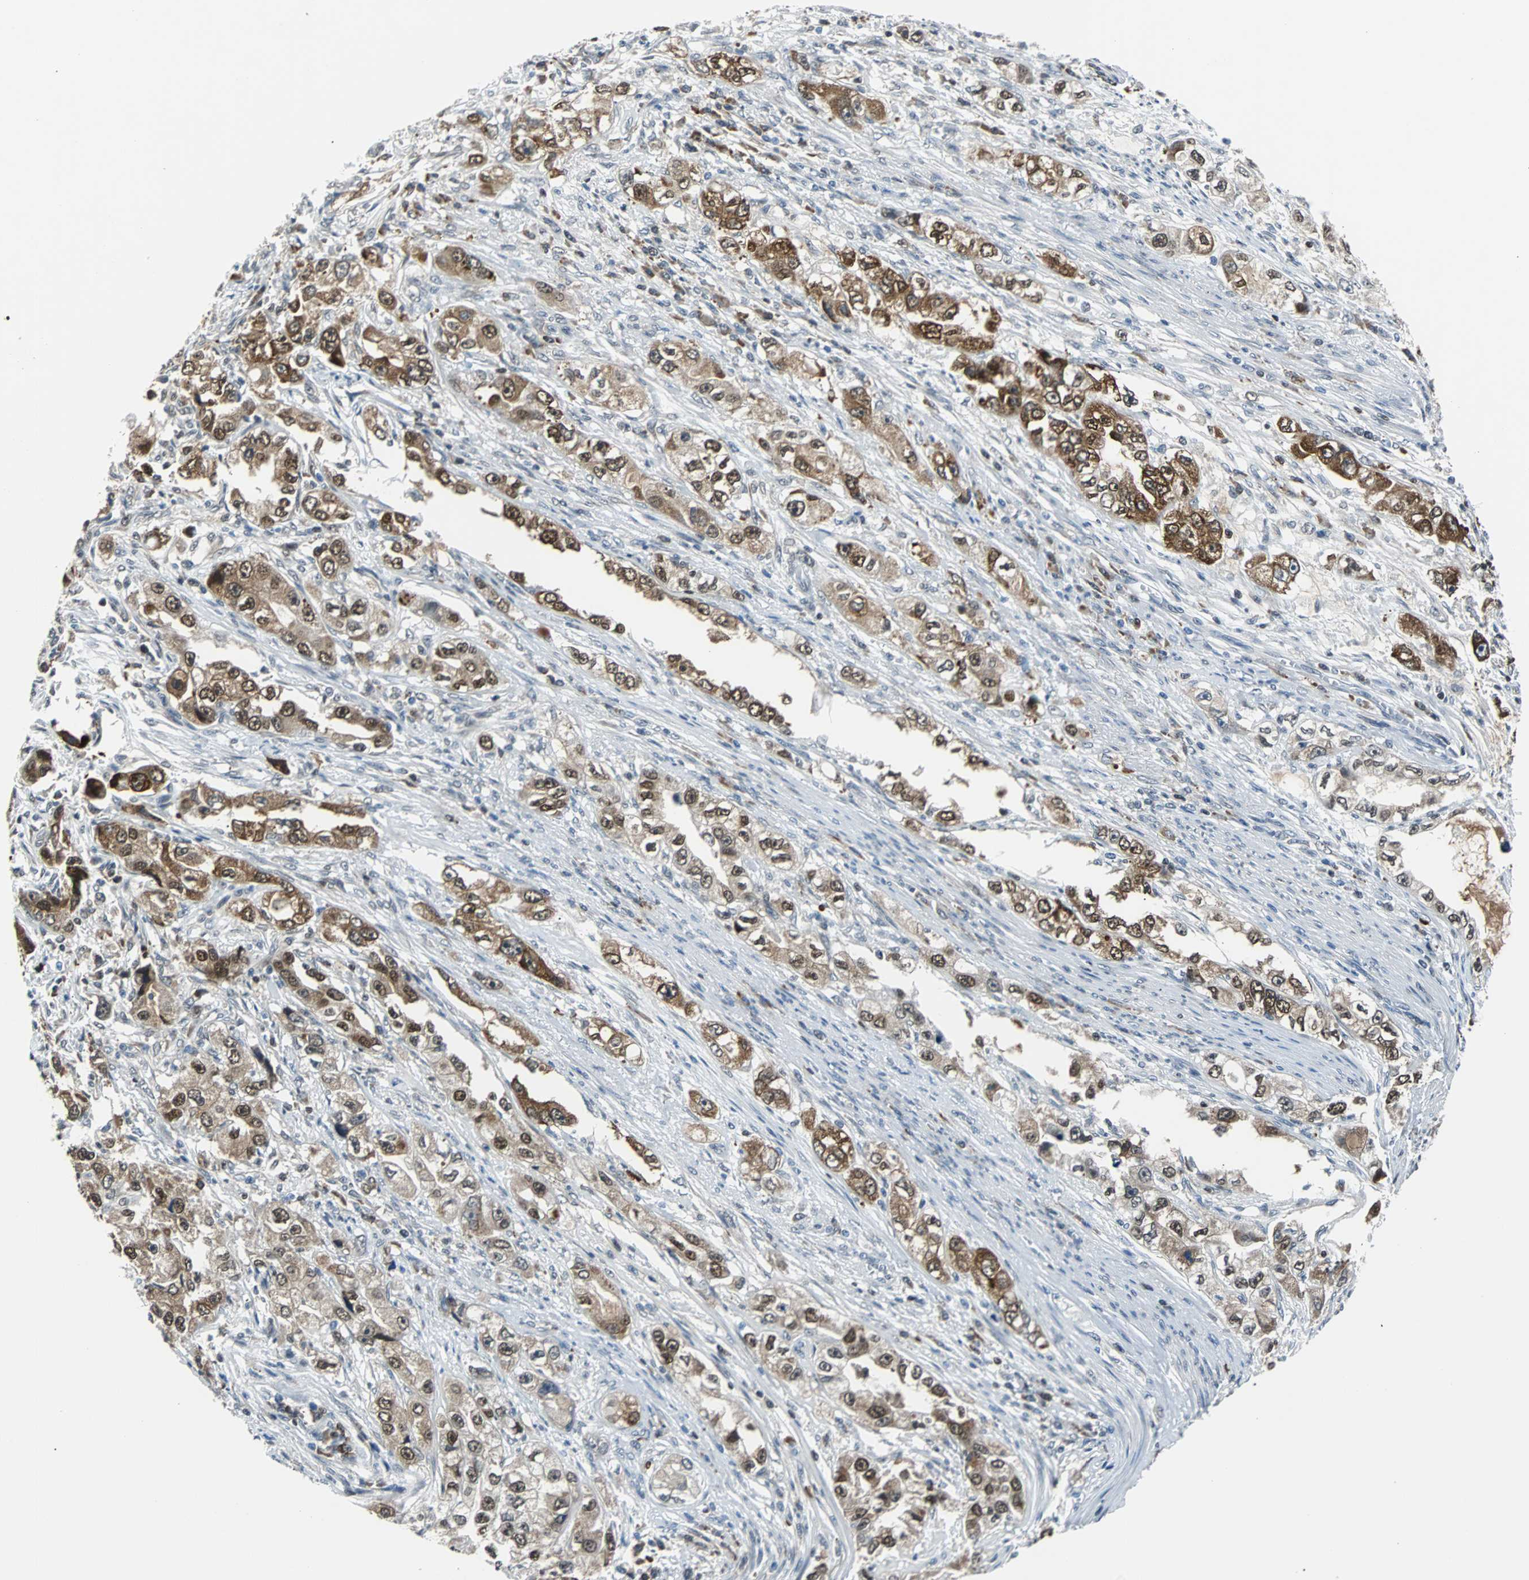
{"staining": {"intensity": "strong", "quantity": ">75%", "location": "cytoplasmic/membranous,nuclear"}, "tissue": "stomach cancer", "cell_type": "Tumor cells", "image_type": "cancer", "snomed": [{"axis": "morphology", "description": "Adenocarcinoma, NOS"}, {"axis": "topography", "description": "Stomach, lower"}], "caption": "Brown immunohistochemical staining in human stomach cancer (adenocarcinoma) shows strong cytoplasmic/membranous and nuclear expression in approximately >75% of tumor cells.", "gene": "USP28", "patient": {"sex": "female", "age": 93}}